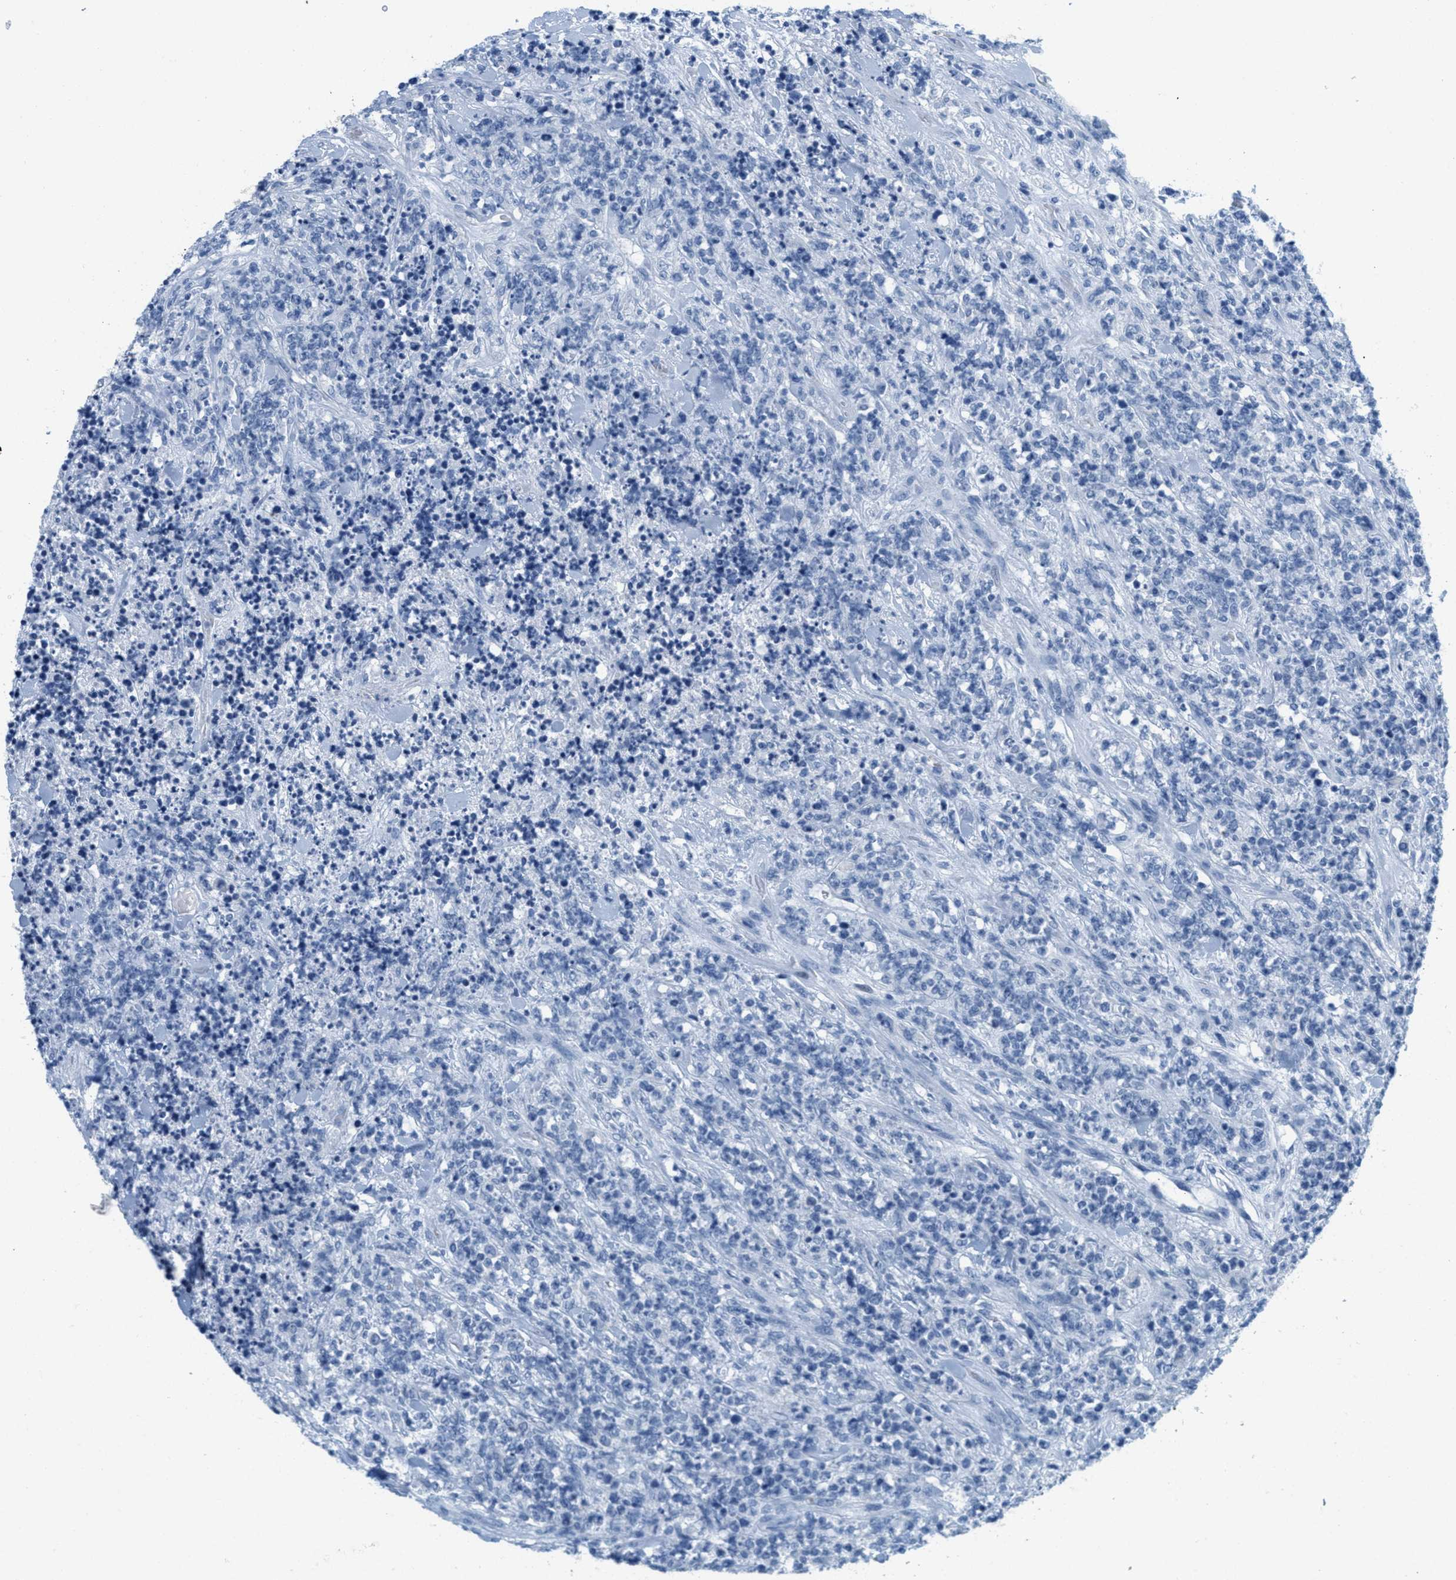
{"staining": {"intensity": "negative", "quantity": "none", "location": "none"}, "tissue": "lymphoma", "cell_type": "Tumor cells", "image_type": "cancer", "snomed": [{"axis": "morphology", "description": "Malignant lymphoma, non-Hodgkin's type, High grade"}, {"axis": "topography", "description": "Soft tissue"}], "caption": "This is an immunohistochemistry (IHC) image of human lymphoma. There is no positivity in tumor cells.", "gene": "GPM6A", "patient": {"sex": "male", "age": 18}}